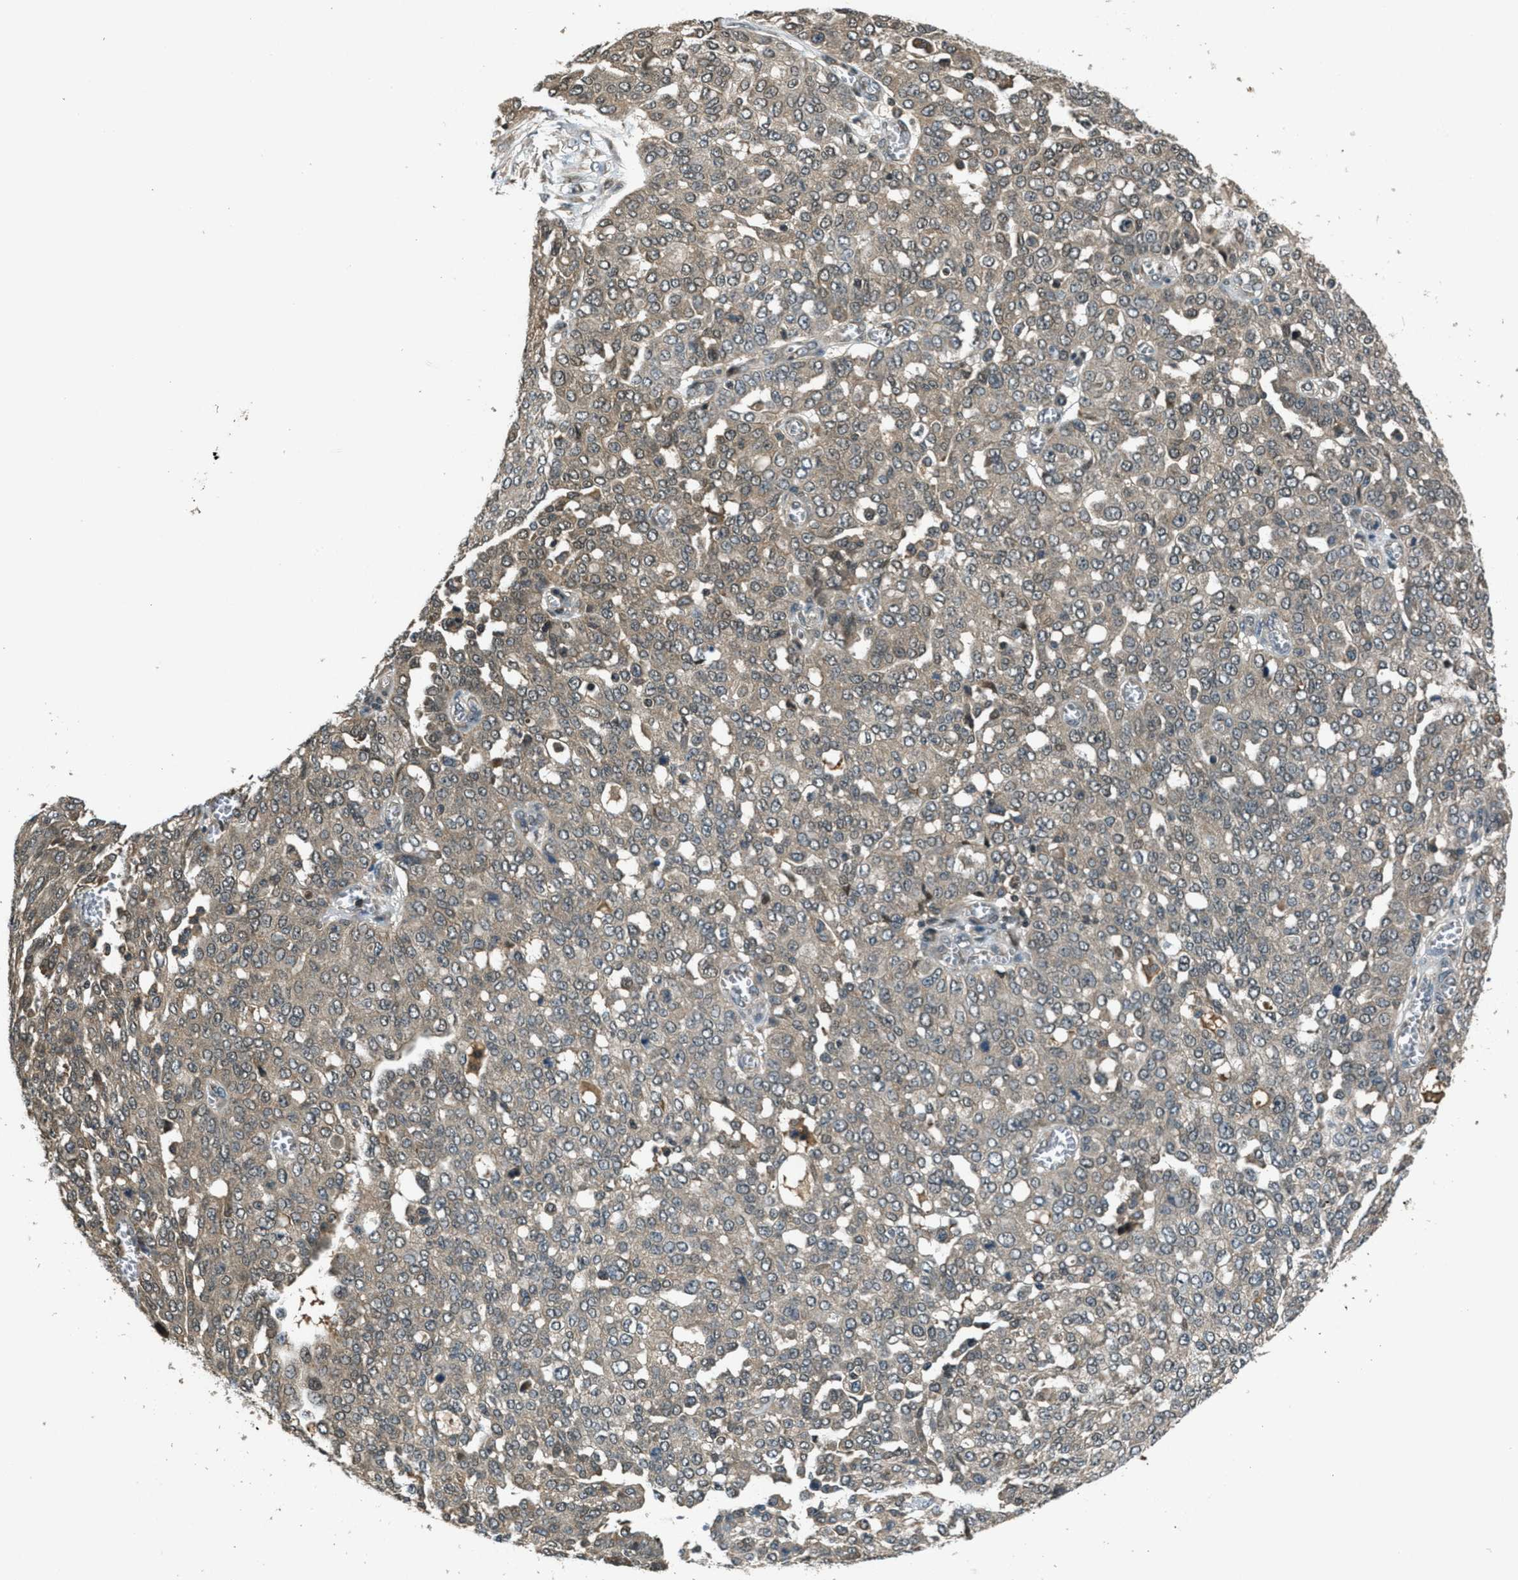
{"staining": {"intensity": "weak", "quantity": ">75%", "location": "cytoplasmic/membranous"}, "tissue": "ovarian cancer", "cell_type": "Tumor cells", "image_type": "cancer", "snomed": [{"axis": "morphology", "description": "Cystadenocarcinoma, serous, NOS"}, {"axis": "topography", "description": "Soft tissue"}, {"axis": "topography", "description": "Ovary"}], "caption": "Protein expression analysis of ovarian cancer (serous cystadenocarcinoma) shows weak cytoplasmic/membranous staining in about >75% of tumor cells. (DAB = brown stain, brightfield microscopy at high magnification).", "gene": "DUSP6", "patient": {"sex": "female", "age": 57}}